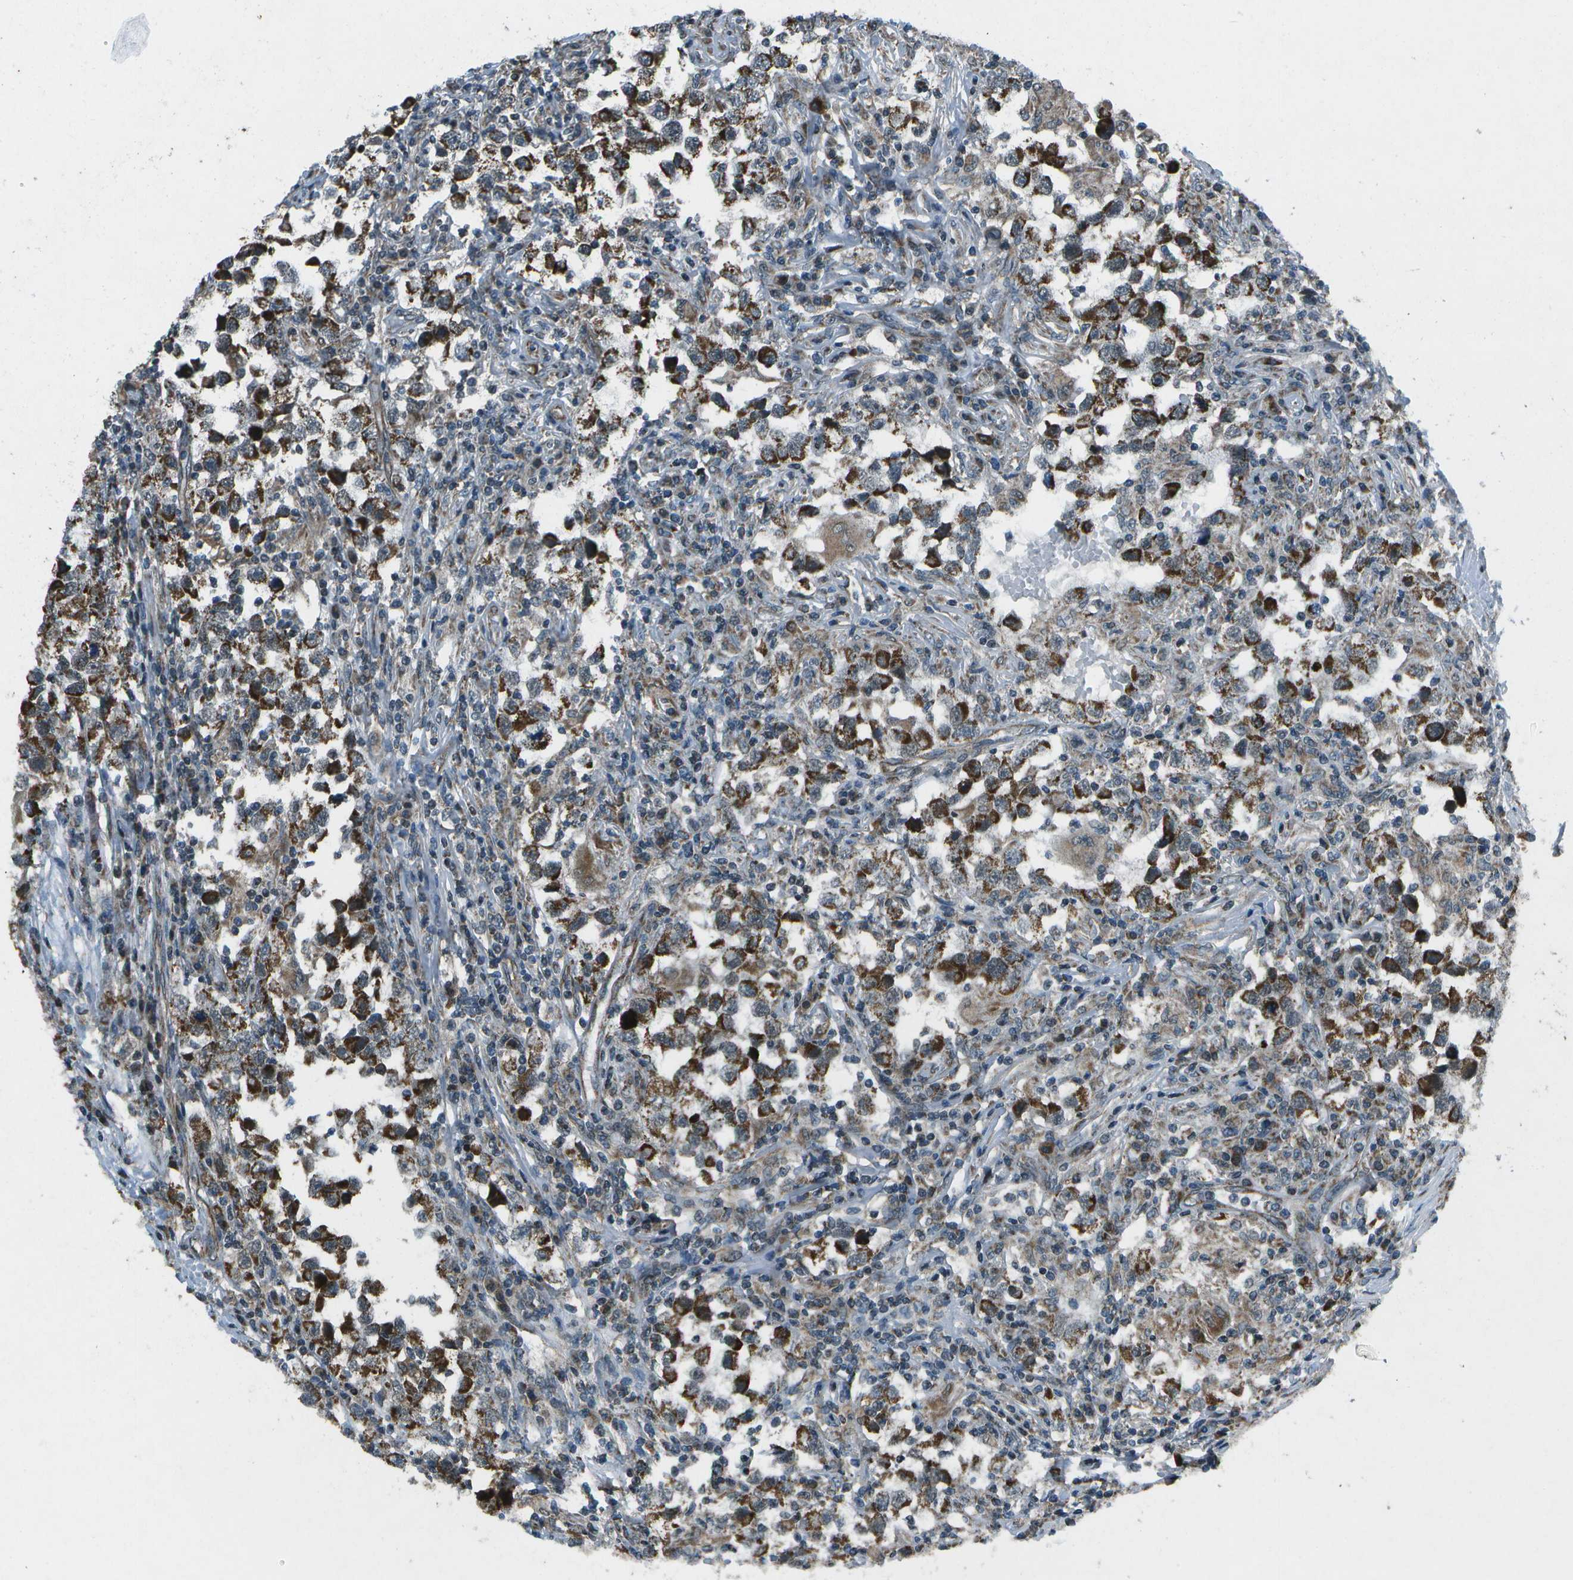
{"staining": {"intensity": "strong", "quantity": ">75%", "location": "cytoplasmic/membranous"}, "tissue": "testis cancer", "cell_type": "Tumor cells", "image_type": "cancer", "snomed": [{"axis": "morphology", "description": "Carcinoma, Embryonal, NOS"}, {"axis": "topography", "description": "Testis"}], "caption": "A brown stain labels strong cytoplasmic/membranous staining of a protein in testis embryonal carcinoma tumor cells.", "gene": "EIF2AK1", "patient": {"sex": "male", "age": 21}}